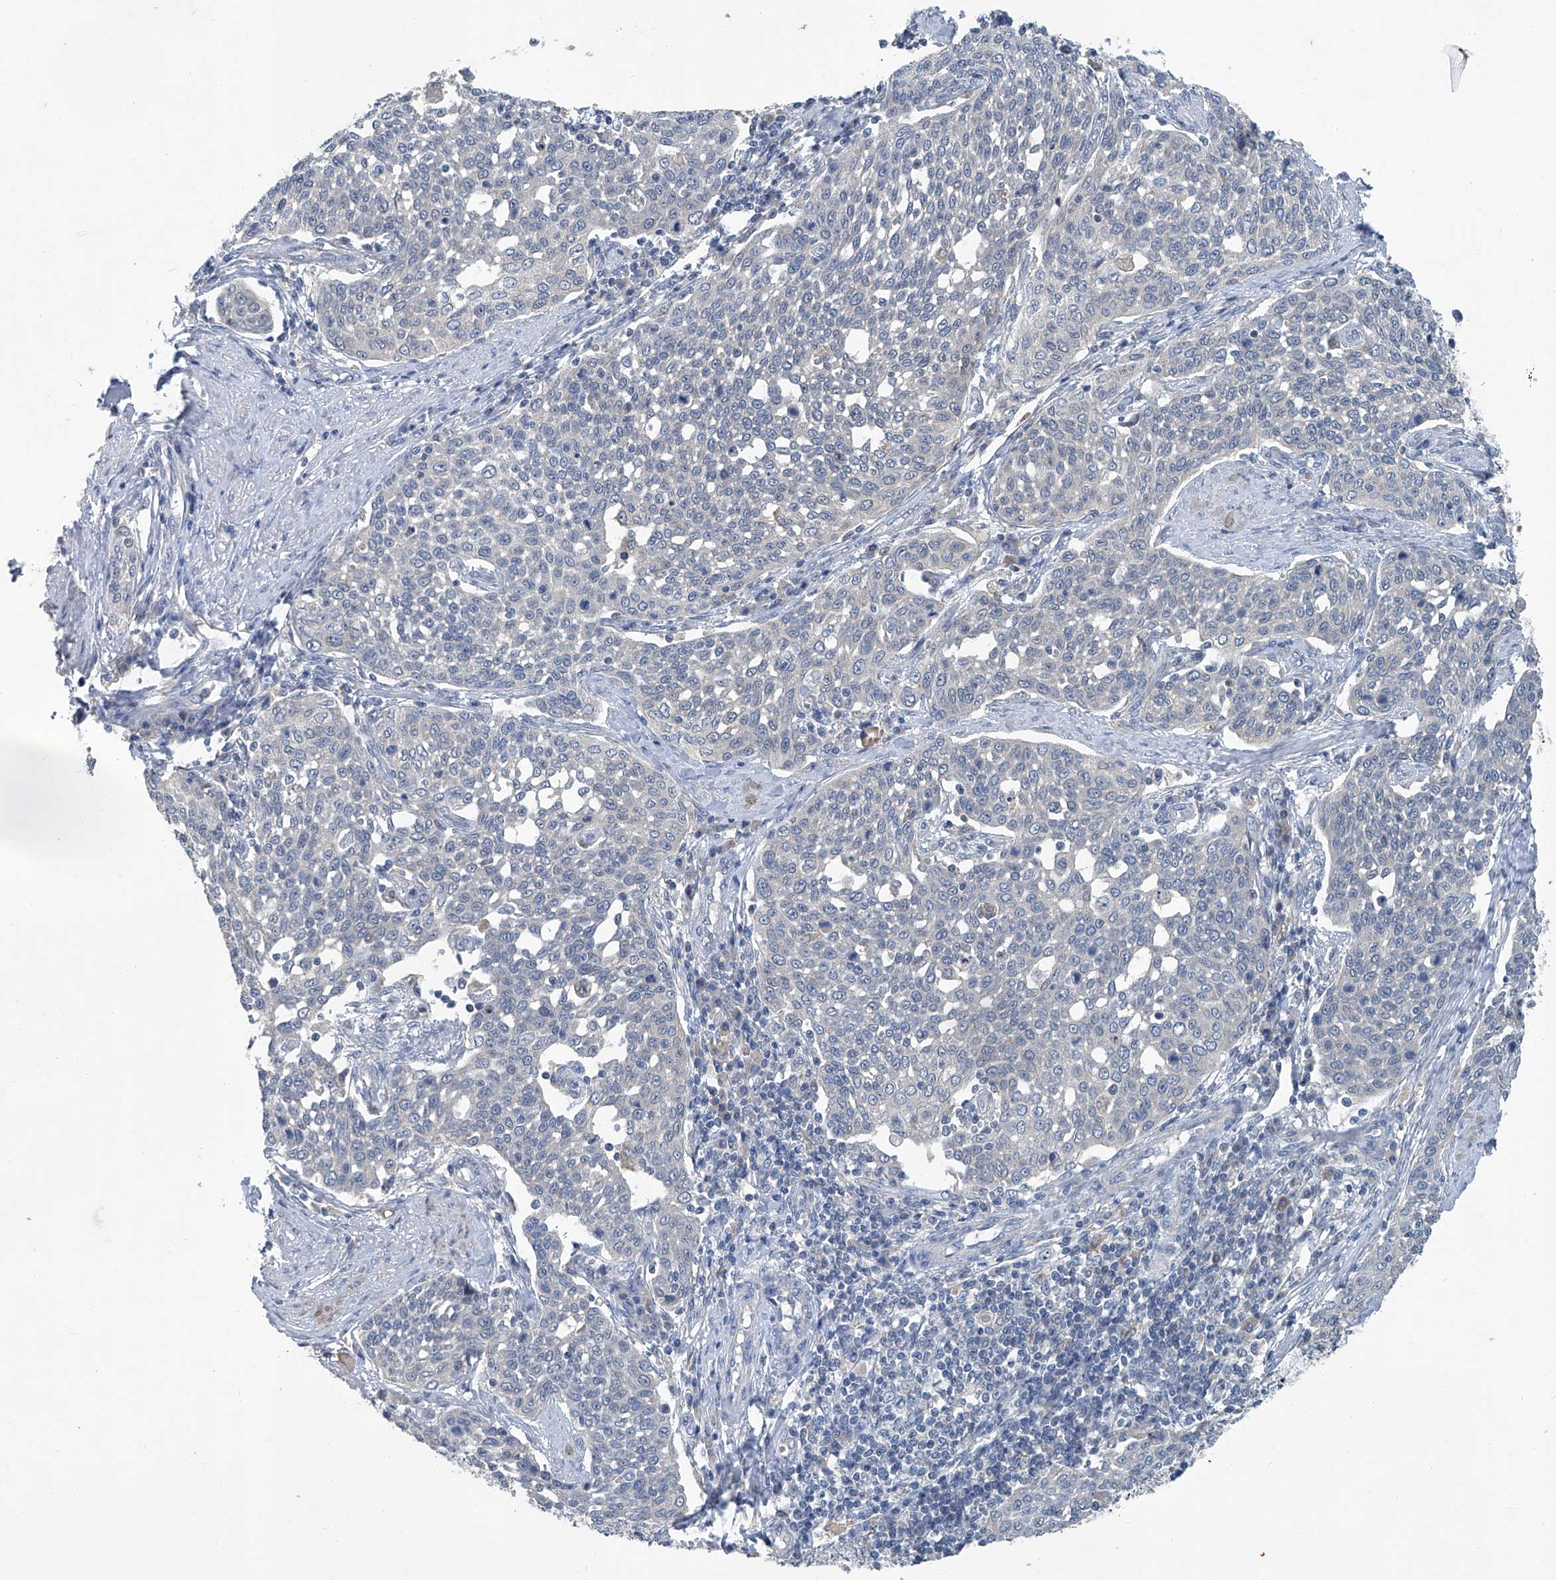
{"staining": {"intensity": "negative", "quantity": "none", "location": "none"}, "tissue": "cervical cancer", "cell_type": "Tumor cells", "image_type": "cancer", "snomed": [{"axis": "morphology", "description": "Squamous cell carcinoma, NOS"}, {"axis": "topography", "description": "Cervix"}], "caption": "An immunohistochemistry (IHC) micrograph of squamous cell carcinoma (cervical) is shown. There is no staining in tumor cells of squamous cell carcinoma (cervical).", "gene": "ANKRD34A", "patient": {"sex": "female", "age": 34}}